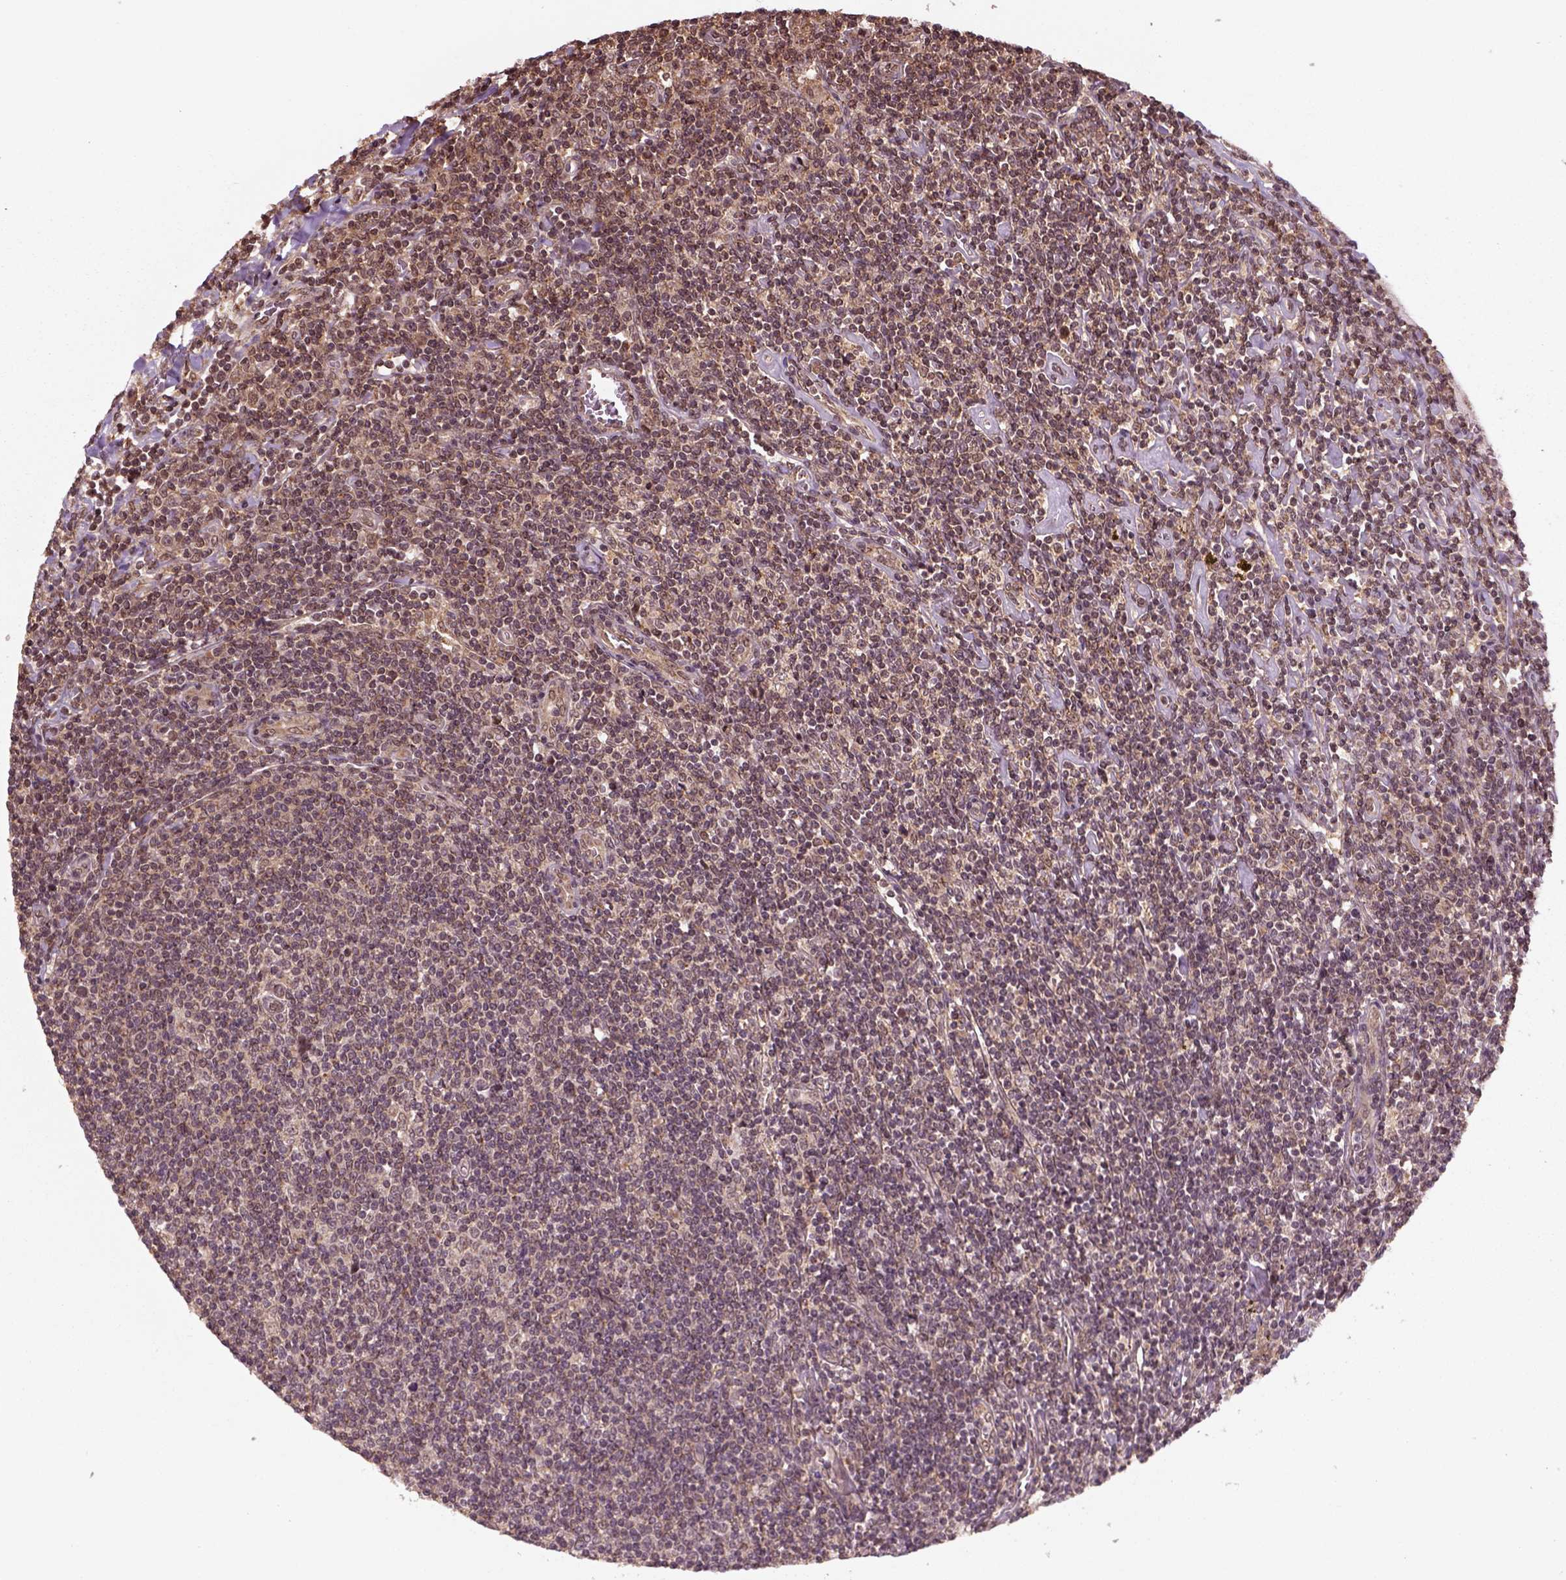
{"staining": {"intensity": "weak", "quantity": ">75%", "location": "cytoplasmic/membranous"}, "tissue": "lymphoma", "cell_type": "Tumor cells", "image_type": "cancer", "snomed": [{"axis": "morphology", "description": "Hodgkin's disease, NOS"}, {"axis": "topography", "description": "Lymph node"}], "caption": "Weak cytoplasmic/membranous protein positivity is identified in about >75% of tumor cells in Hodgkin's disease.", "gene": "NUDT9", "patient": {"sex": "male", "age": 40}}